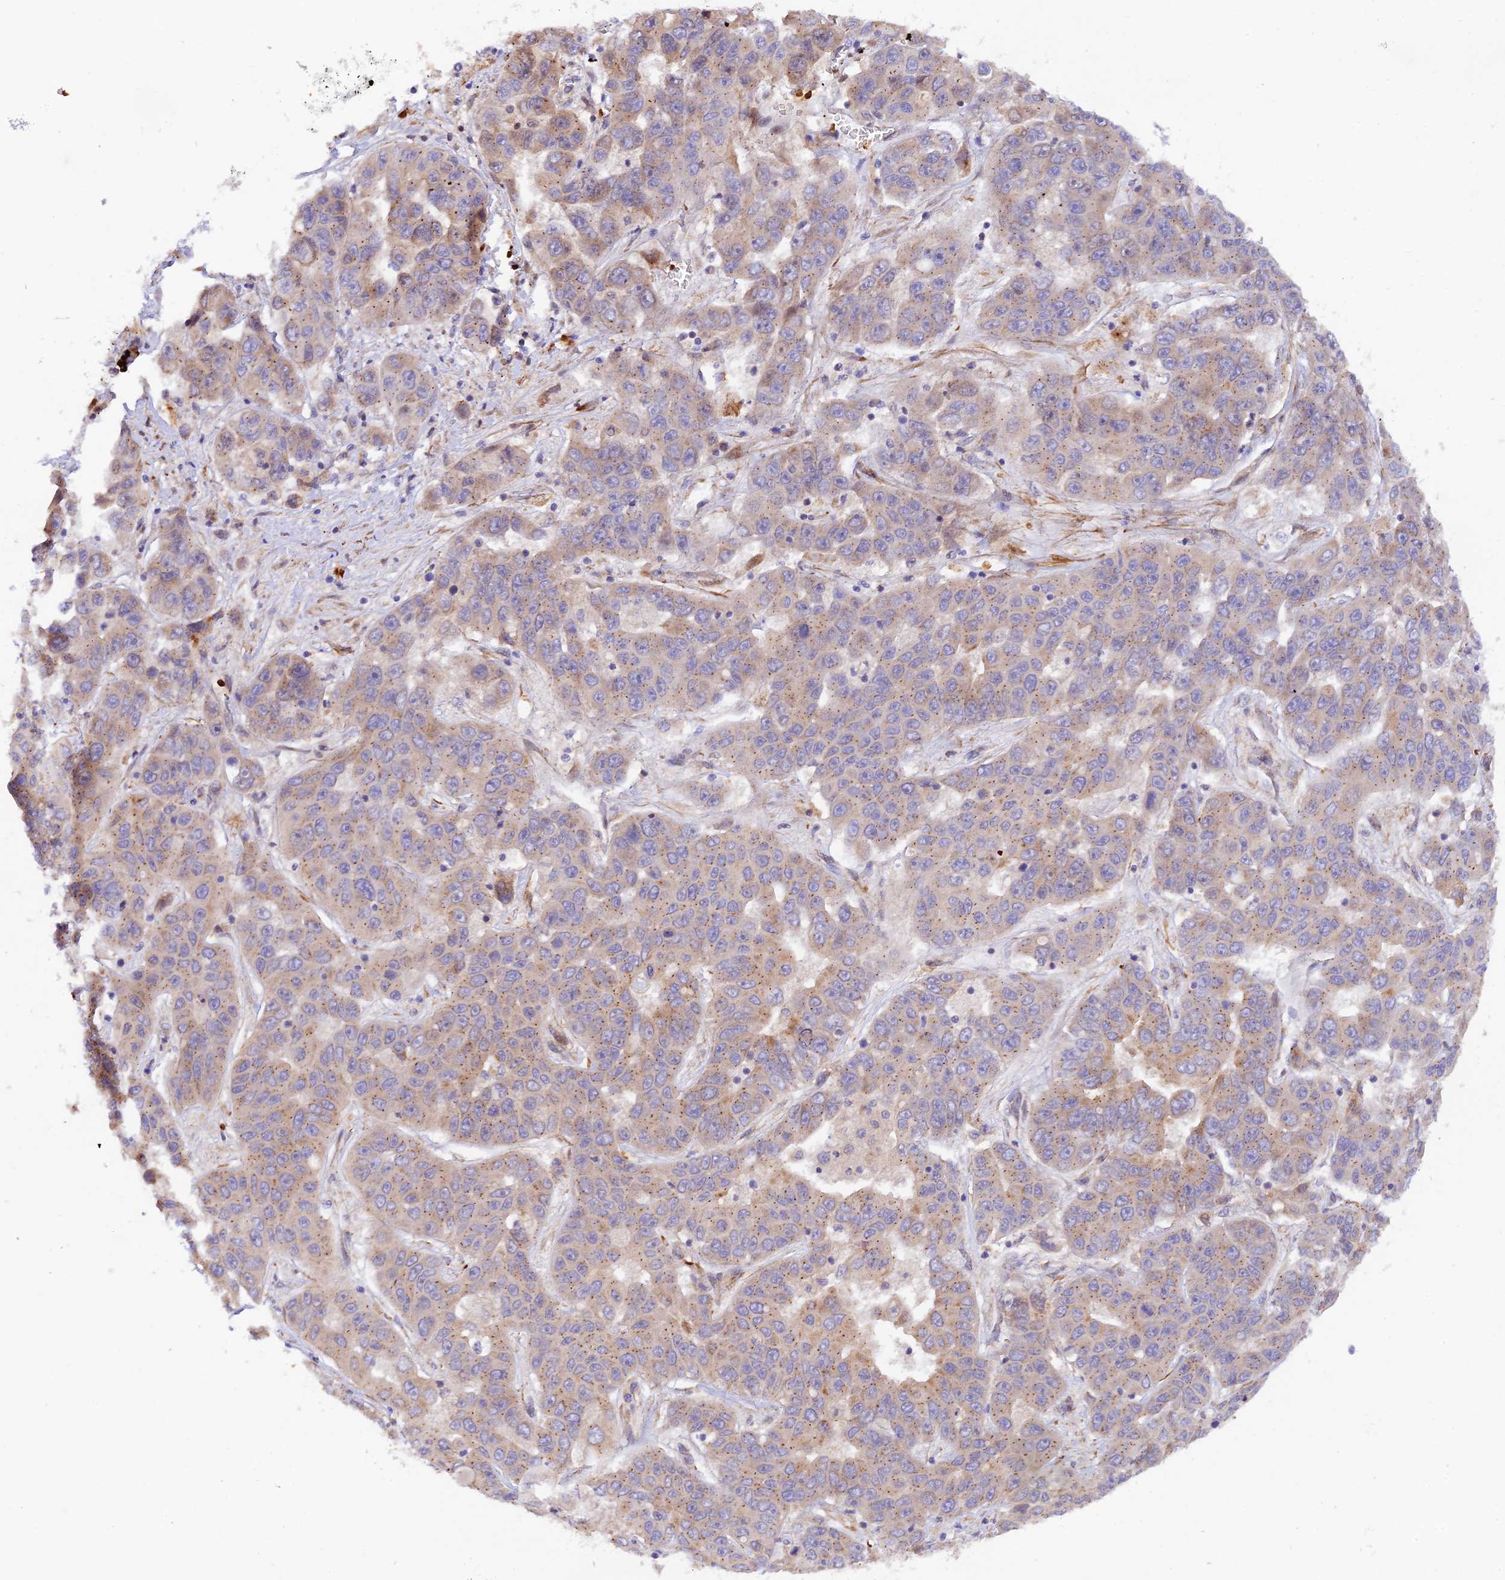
{"staining": {"intensity": "moderate", "quantity": ">75%", "location": "cytoplasmic/membranous"}, "tissue": "liver cancer", "cell_type": "Tumor cells", "image_type": "cancer", "snomed": [{"axis": "morphology", "description": "Cholangiocarcinoma"}, {"axis": "topography", "description": "Liver"}], "caption": "Brown immunohistochemical staining in liver cancer exhibits moderate cytoplasmic/membranous expression in about >75% of tumor cells. The staining was performed using DAB to visualize the protein expression in brown, while the nuclei were stained in blue with hematoxylin (Magnification: 20x).", "gene": "WDFY4", "patient": {"sex": "female", "age": 52}}